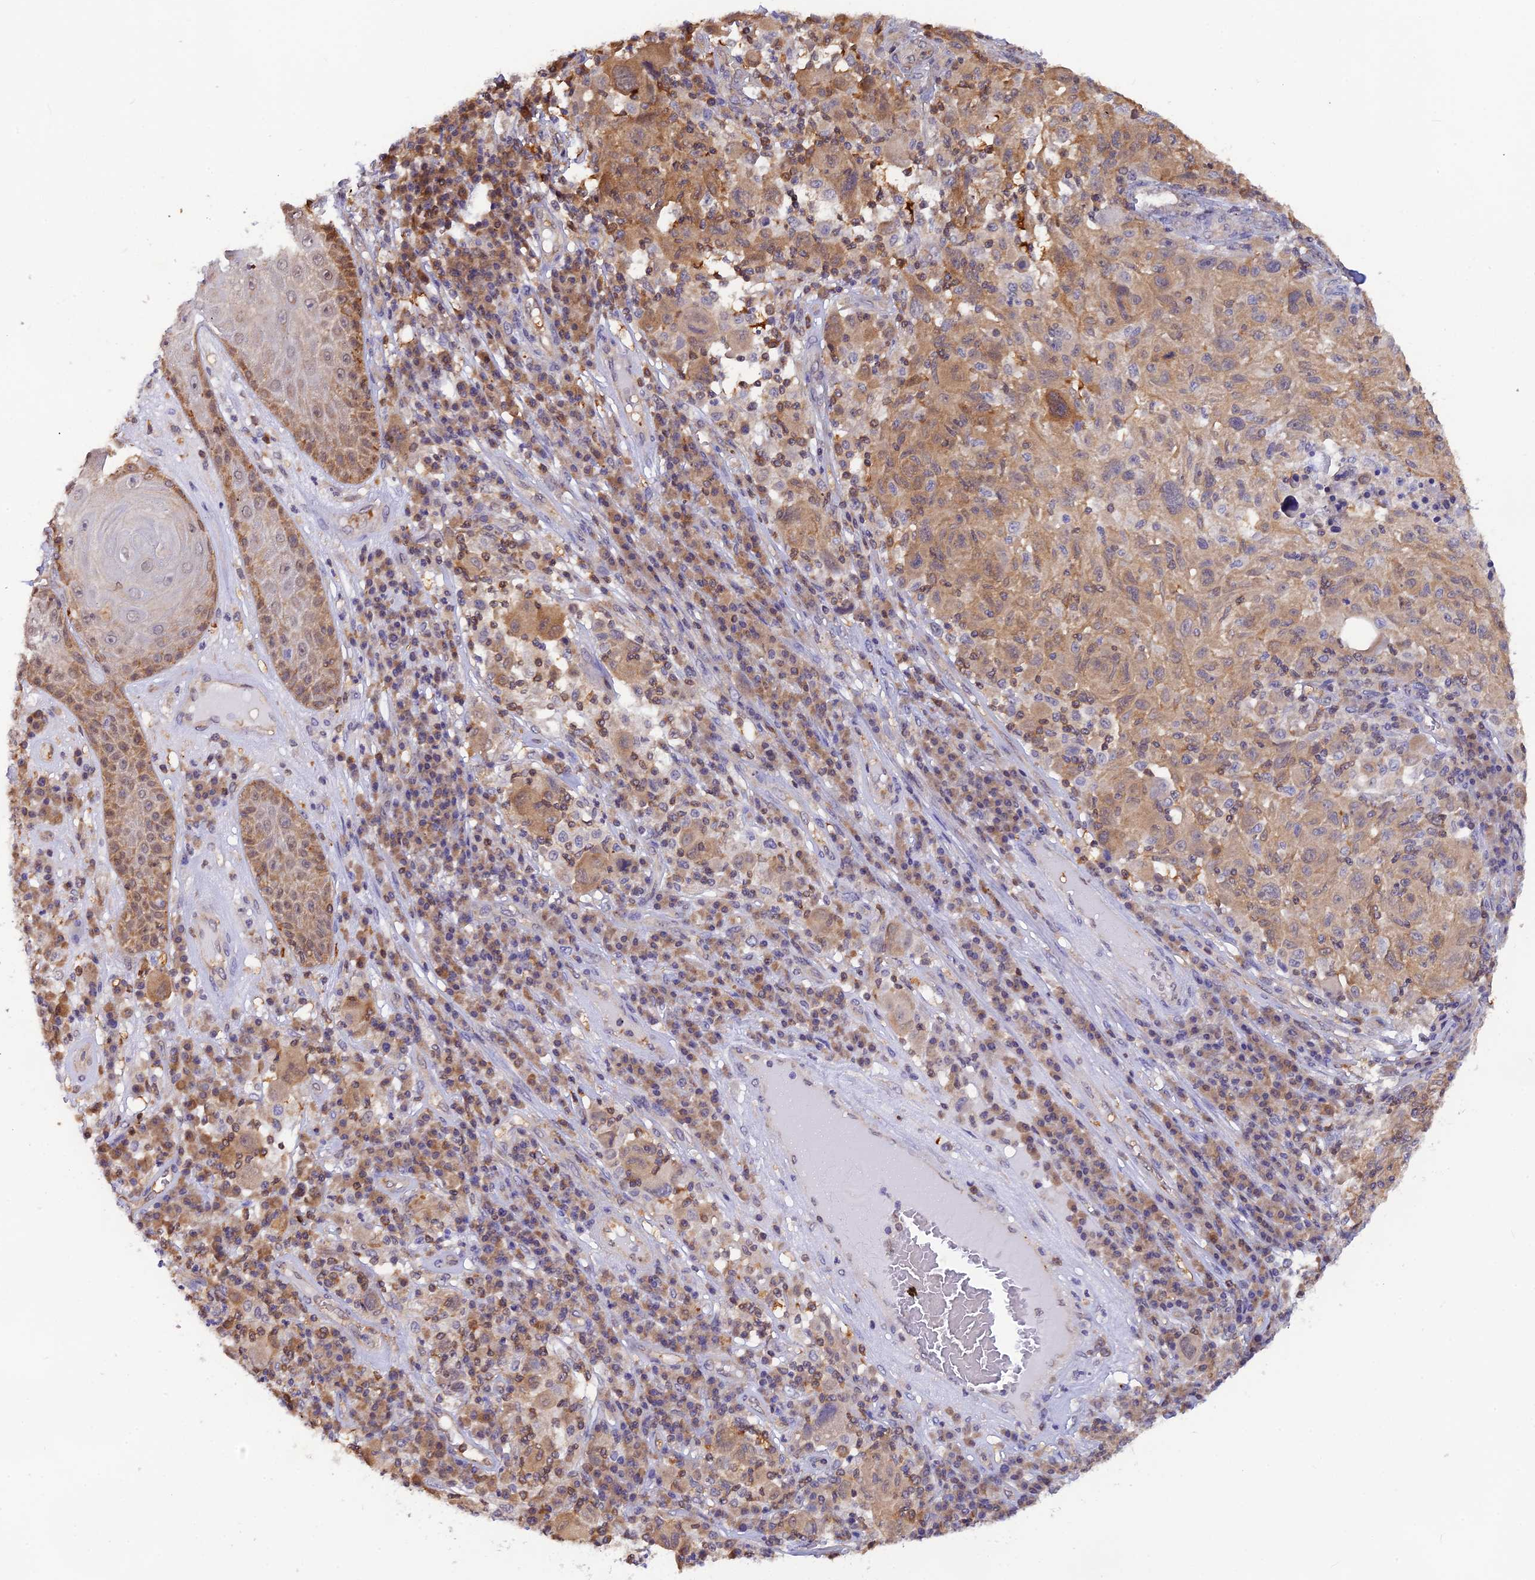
{"staining": {"intensity": "moderate", "quantity": "<25%", "location": "cytoplasmic/membranous"}, "tissue": "melanoma", "cell_type": "Tumor cells", "image_type": "cancer", "snomed": [{"axis": "morphology", "description": "Malignant melanoma, NOS"}, {"axis": "topography", "description": "Skin"}], "caption": "This is an image of immunohistochemistry staining of melanoma, which shows moderate expression in the cytoplasmic/membranous of tumor cells.", "gene": "HINT1", "patient": {"sex": "male", "age": 53}}